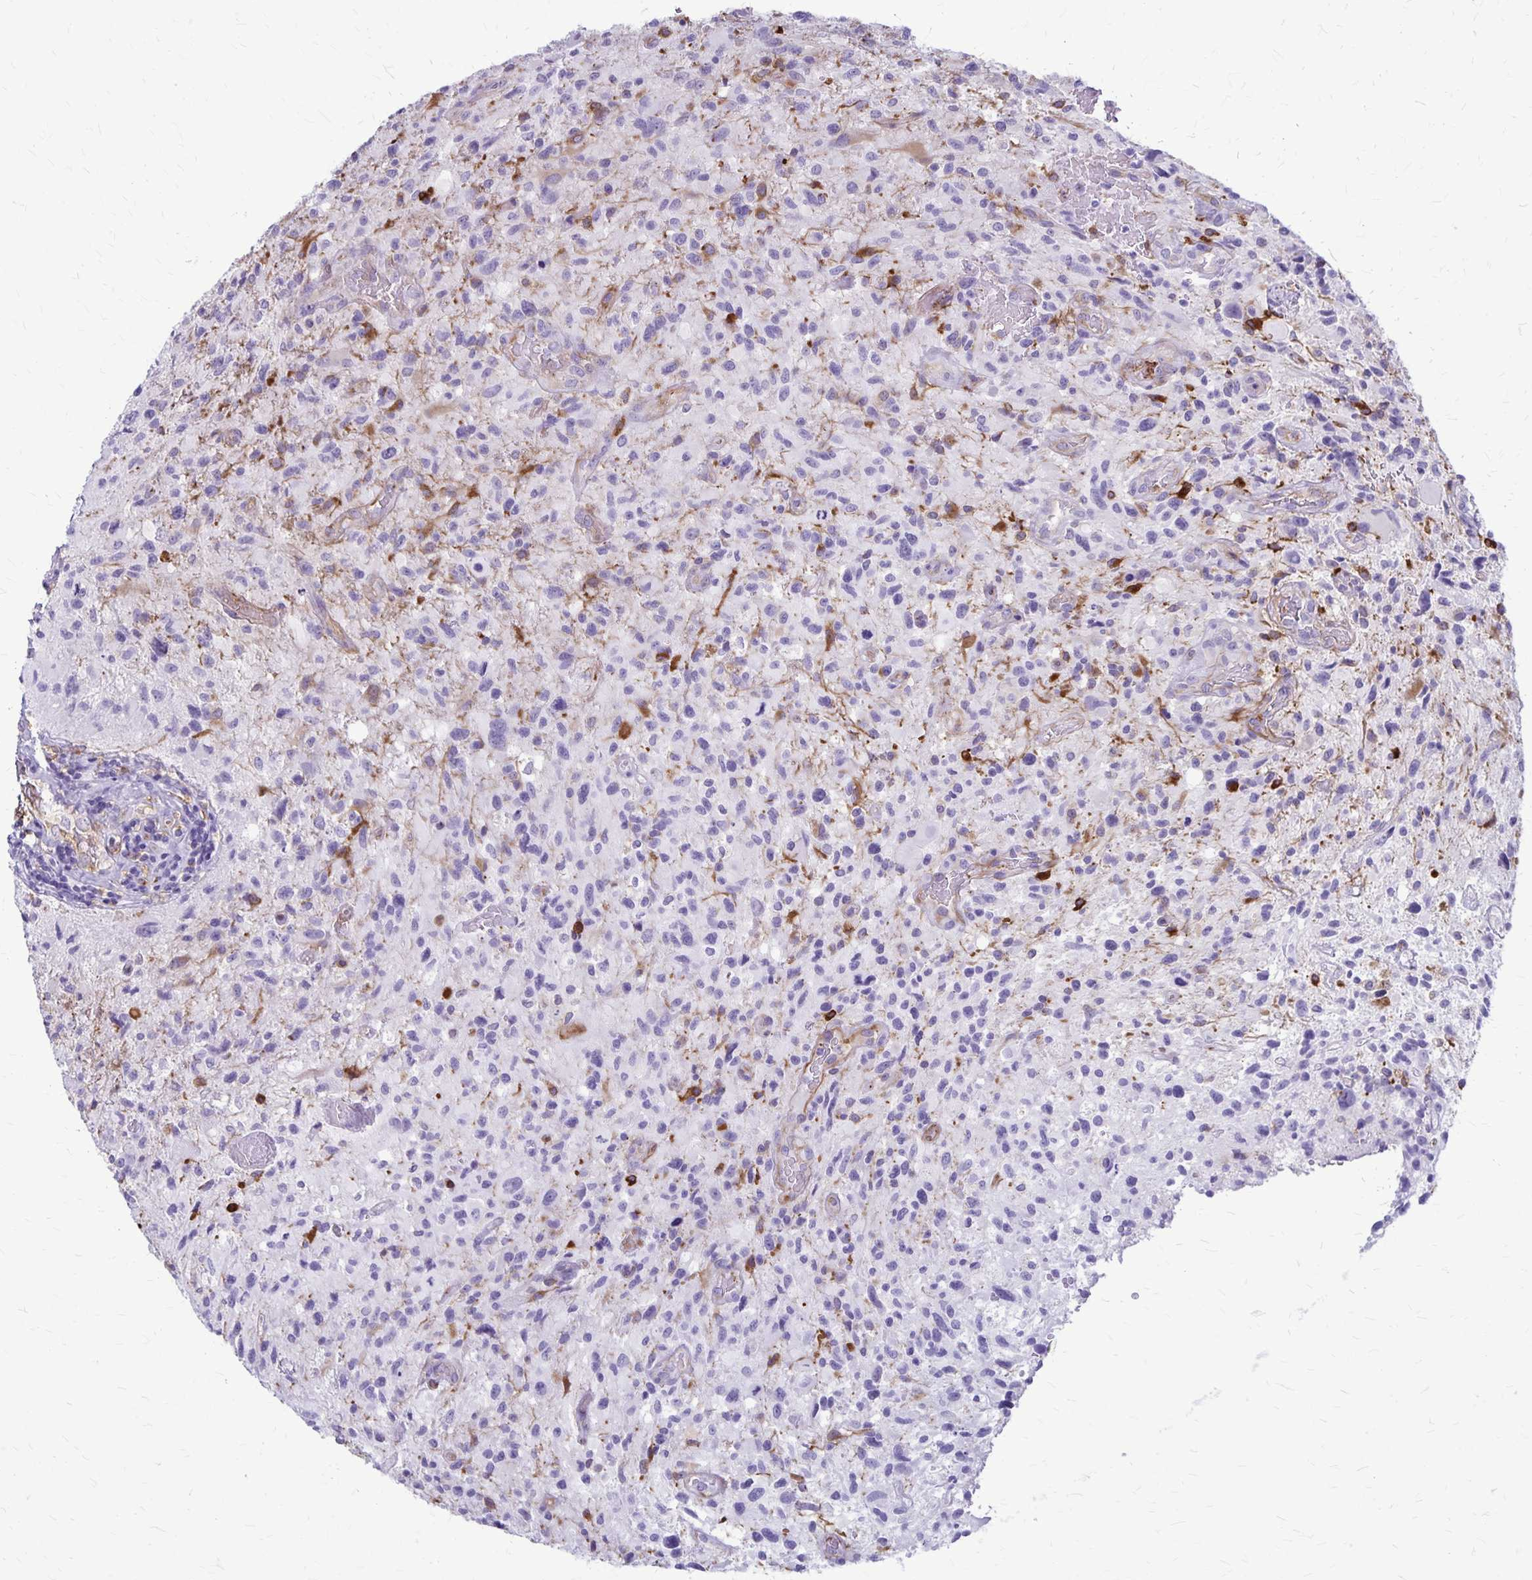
{"staining": {"intensity": "negative", "quantity": "none", "location": "none"}, "tissue": "glioma", "cell_type": "Tumor cells", "image_type": "cancer", "snomed": [{"axis": "morphology", "description": "Glioma, malignant, High grade"}, {"axis": "topography", "description": "Brain"}], "caption": "DAB (3,3'-diaminobenzidine) immunohistochemical staining of glioma exhibits no significant positivity in tumor cells.", "gene": "RTN1", "patient": {"sex": "male", "age": 63}}